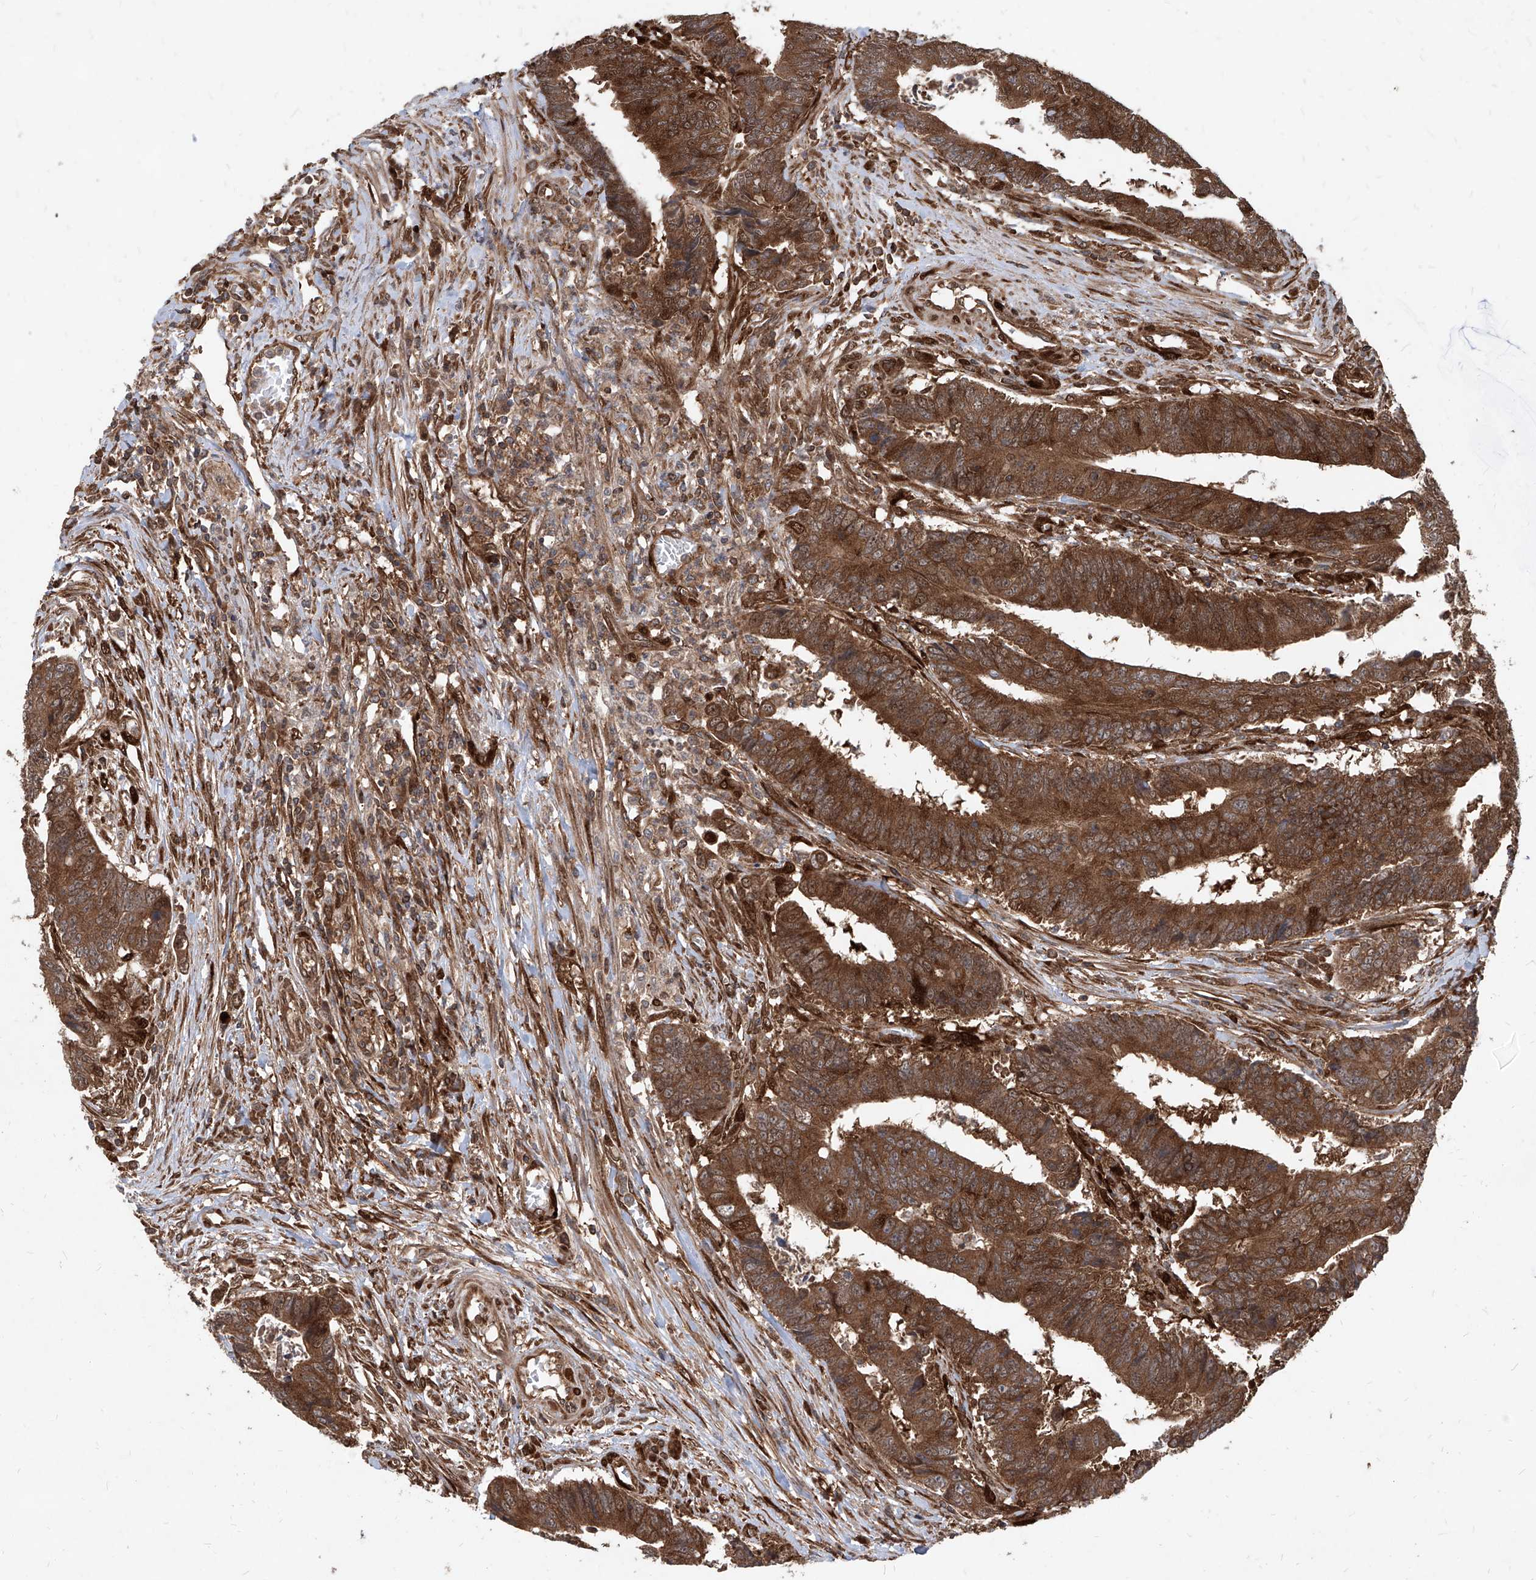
{"staining": {"intensity": "moderate", "quantity": ">75%", "location": "cytoplasmic/membranous"}, "tissue": "colorectal cancer", "cell_type": "Tumor cells", "image_type": "cancer", "snomed": [{"axis": "morphology", "description": "Adenocarcinoma, NOS"}, {"axis": "topography", "description": "Rectum"}], "caption": "Human colorectal cancer stained with a brown dye exhibits moderate cytoplasmic/membranous positive expression in about >75% of tumor cells.", "gene": "MAGED2", "patient": {"sex": "male", "age": 84}}